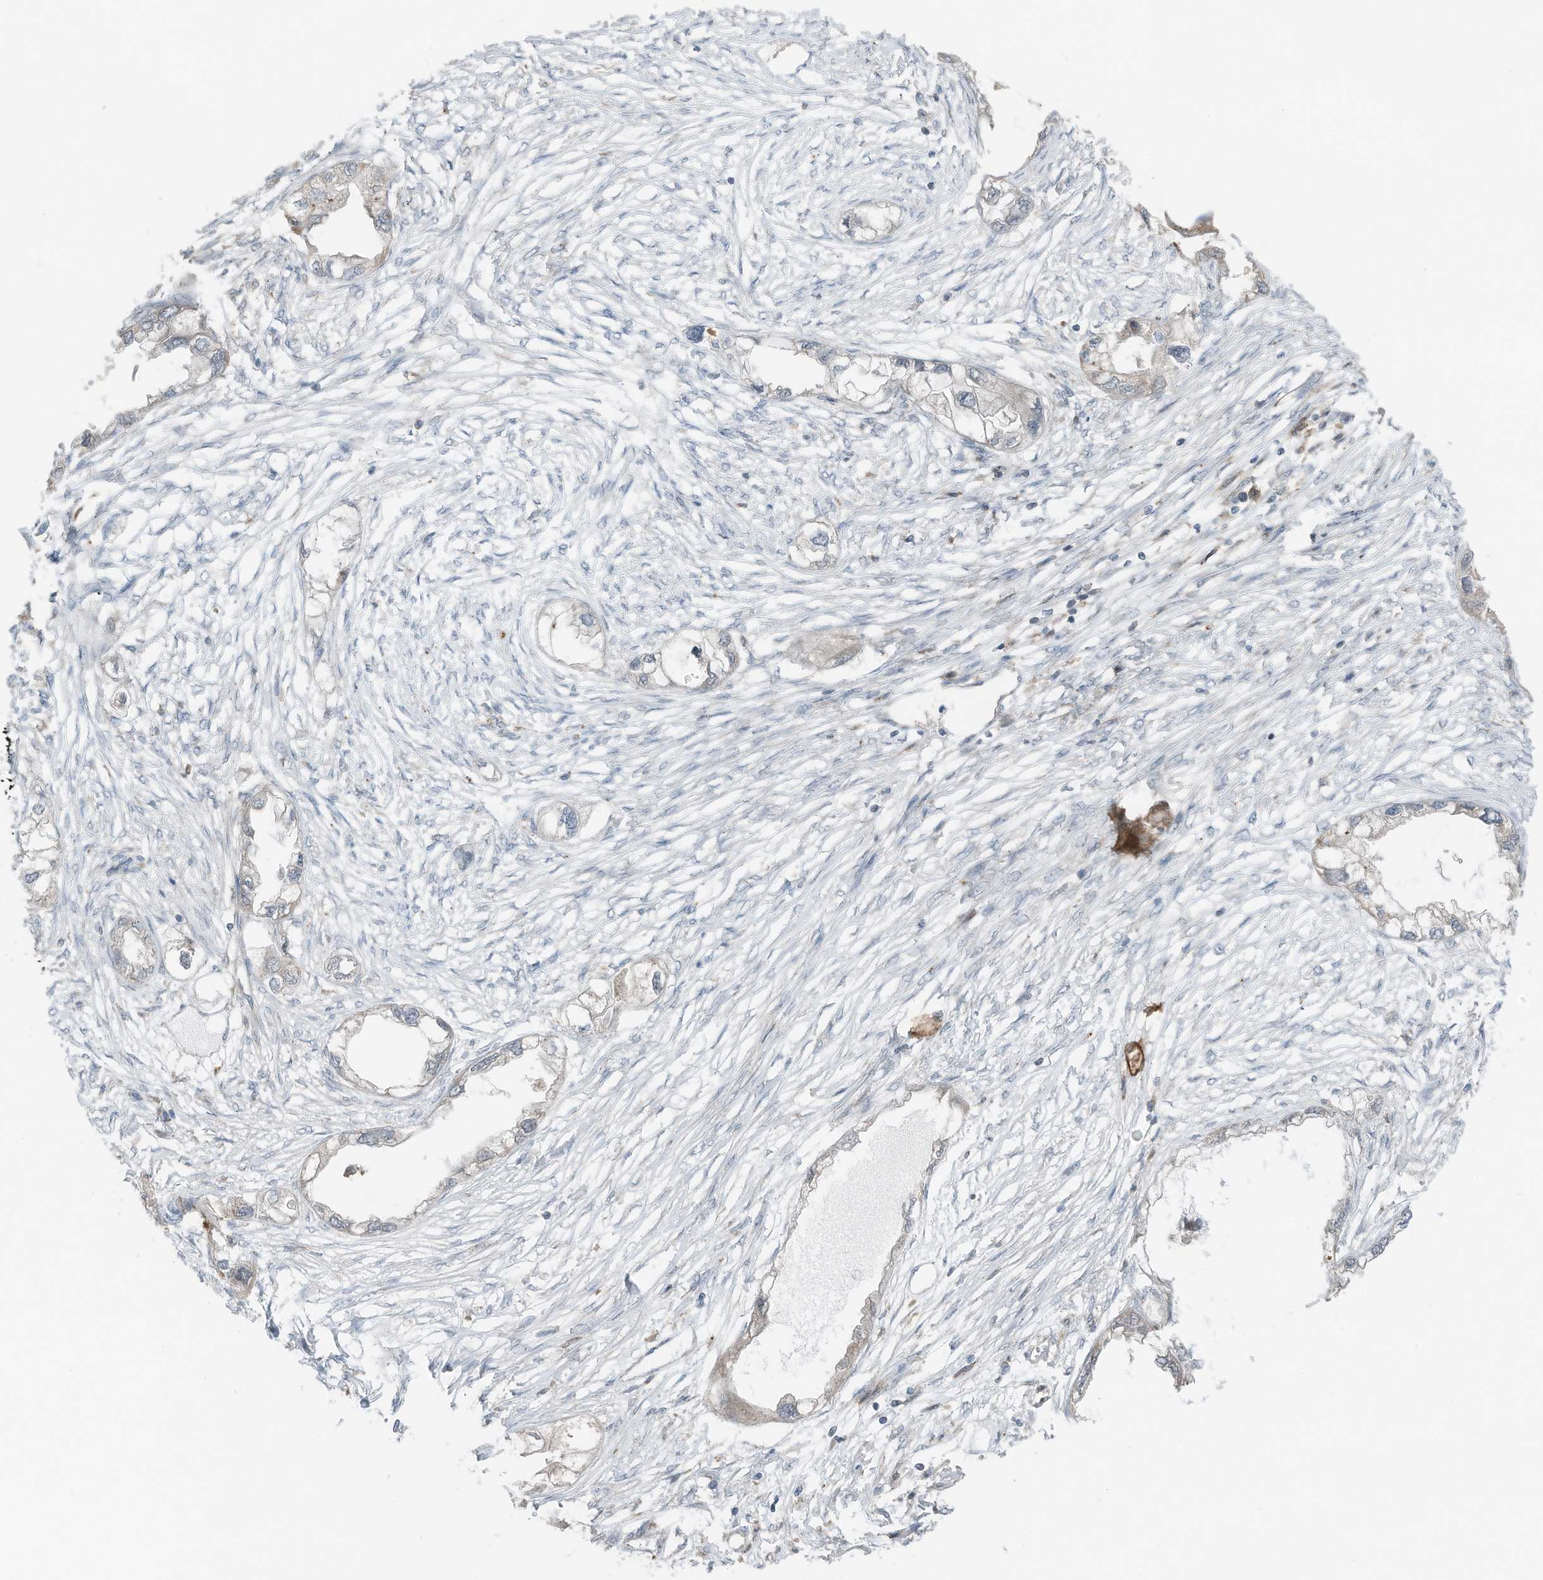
{"staining": {"intensity": "weak", "quantity": "25%-75%", "location": "cytoplasmic/membranous"}, "tissue": "endometrial cancer", "cell_type": "Tumor cells", "image_type": "cancer", "snomed": [{"axis": "morphology", "description": "Adenocarcinoma, NOS"}, {"axis": "morphology", "description": "Adenocarcinoma, metastatic, NOS"}, {"axis": "topography", "description": "Adipose tissue"}, {"axis": "topography", "description": "Endometrium"}], "caption": "A photomicrograph of human endometrial cancer stained for a protein reveals weak cytoplasmic/membranous brown staining in tumor cells.", "gene": "TXNDC9", "patient": {"sex": "female", "age": 67}}